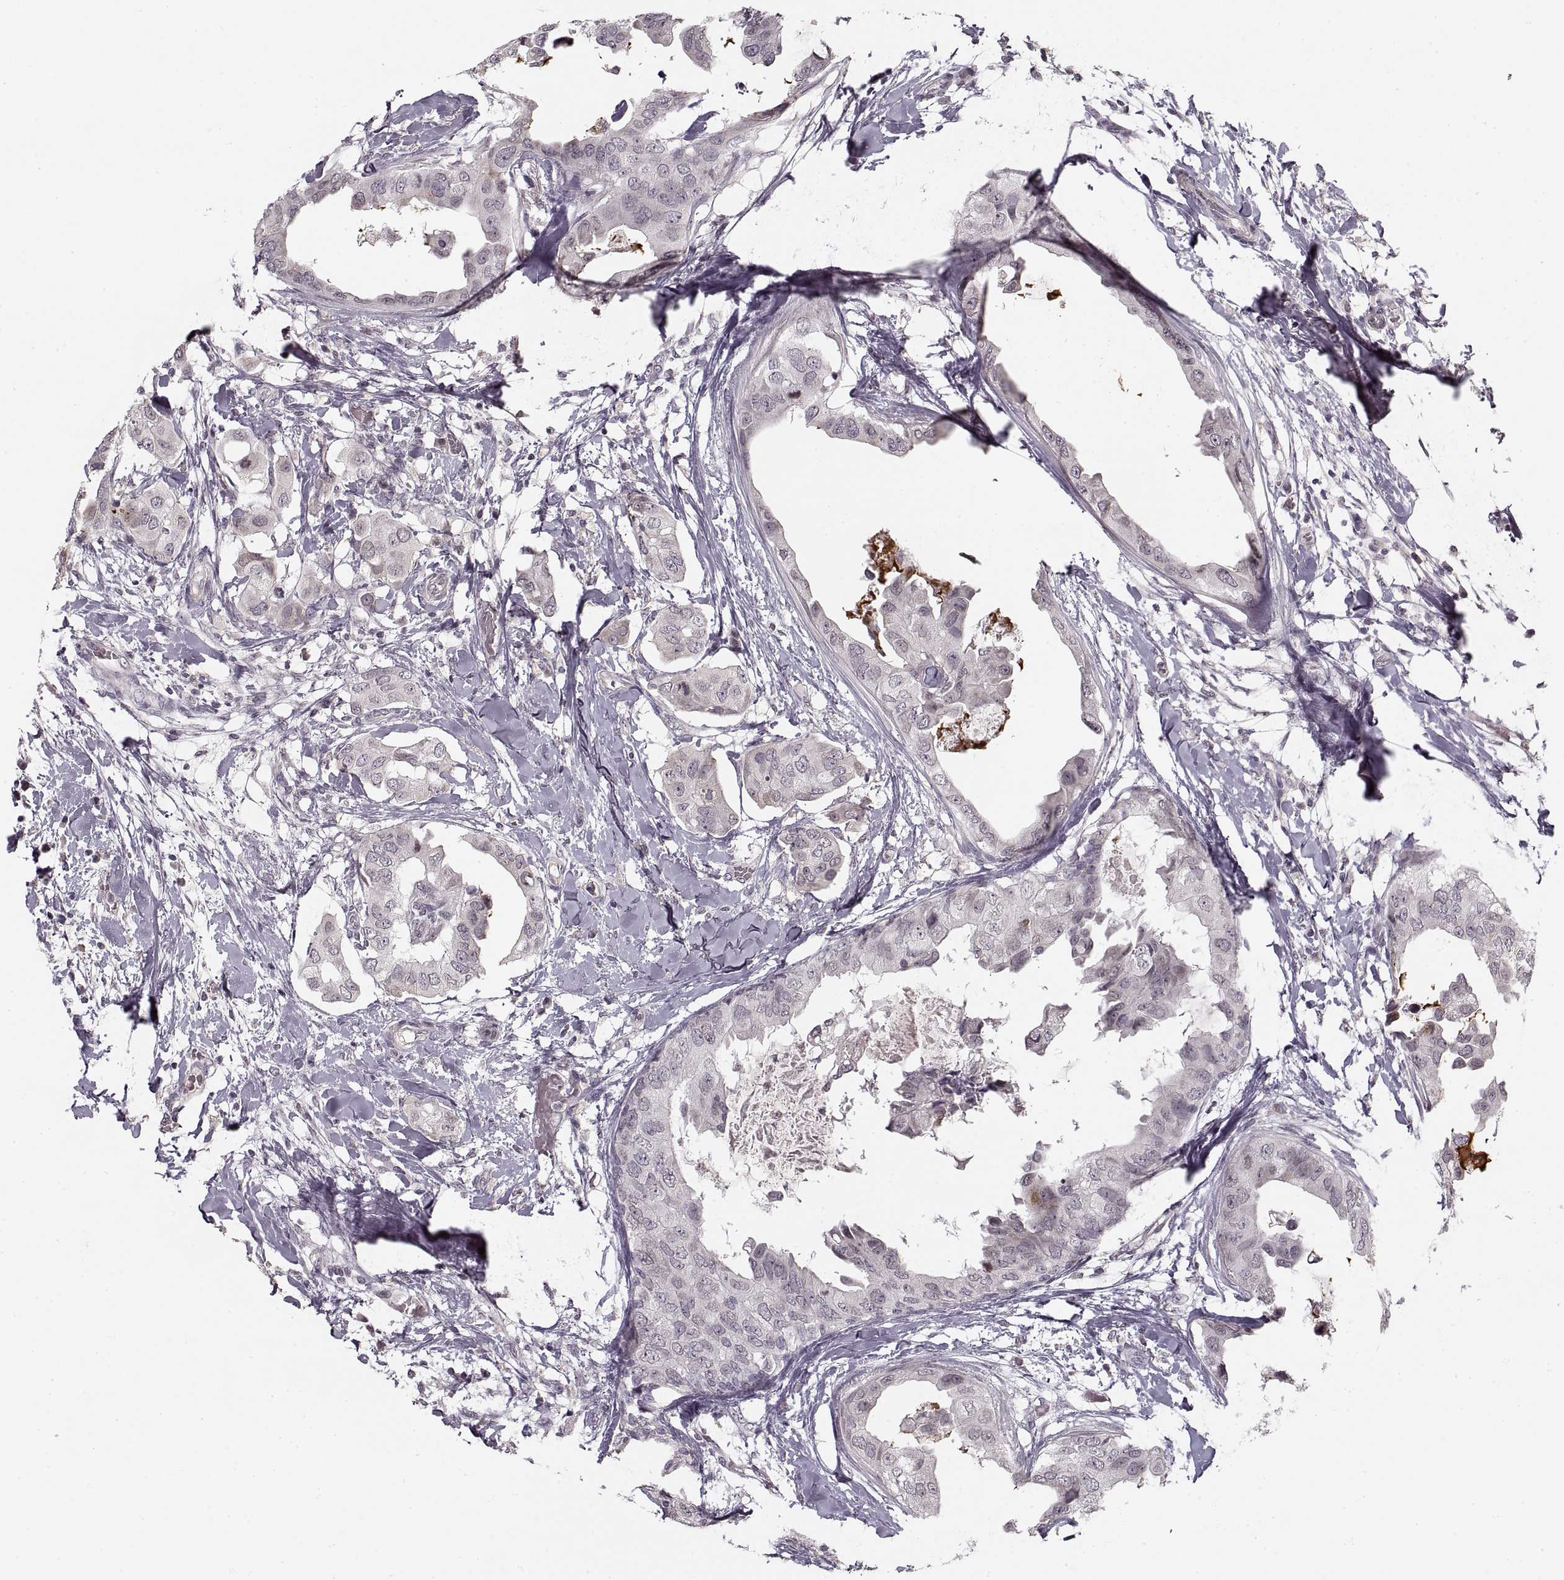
{"staining": {"intensity": "negative", "quantity": "none", "location": "none"}, "tissue": "breast cancer", "cell_type": "Tumor cells", "image_type": "cancer", "snomed": [{"axis": "morphology", "description": "Normal tissue, NOS"}, {"axis": "morphology", "description": "Duct carcinoma"}, {"axis": "topography", "description": "Breast"}], "caption": "An IHC micrograph of invasive ductal carcinoma (breast) is shown. There is no staining in tumor cells of invasive ductal carcinoma (breast). (DAB (3,3'-diaminobenzidine) immunohistochemistry (IHC) with hematoxylin counter stain).", "gene": "ASIC3", "patient": {"sex": "female", "age": 40}}